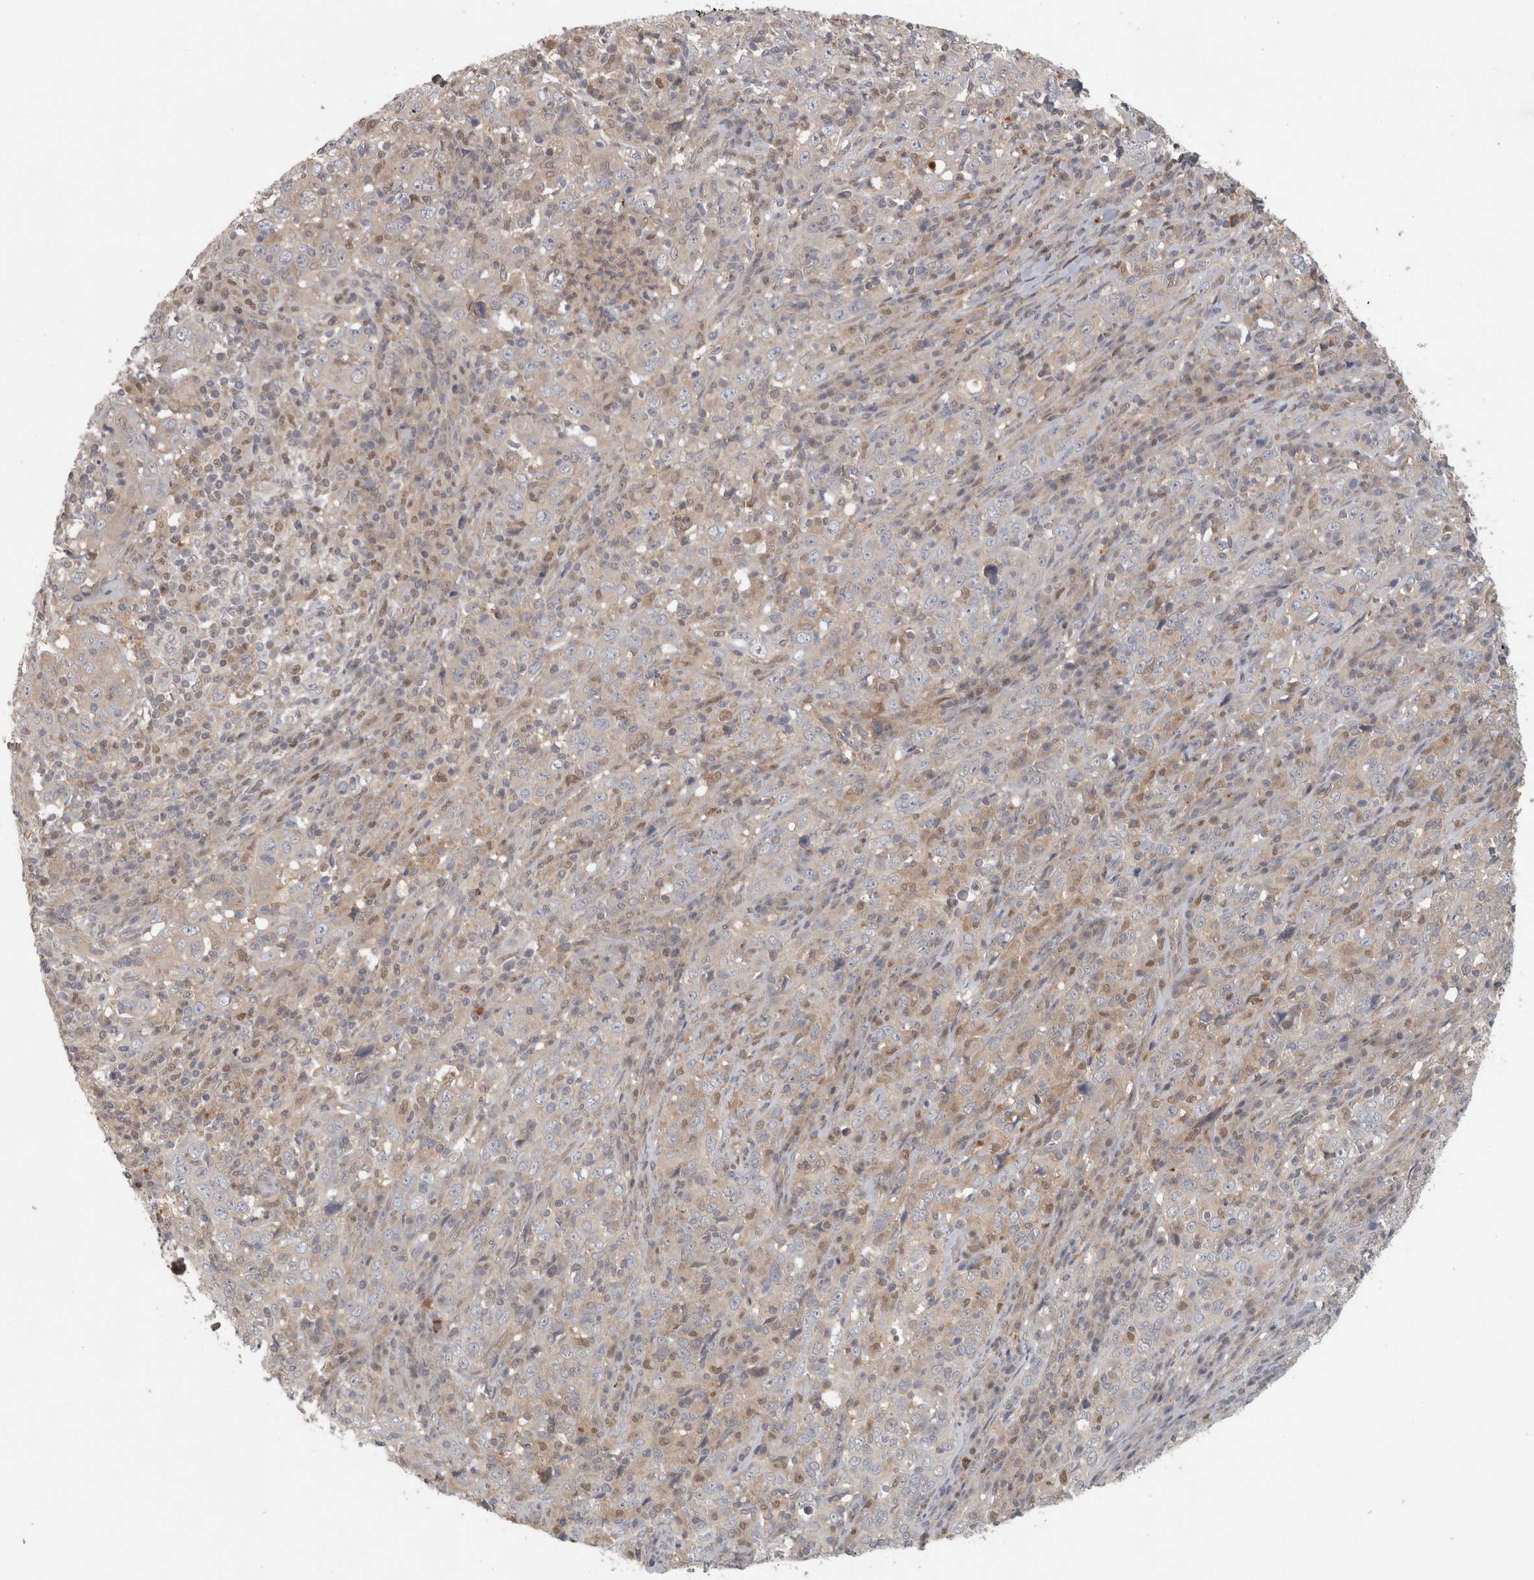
{"staining": {"intensity": "weak", "quantity": "<25%", "location": "cytoplasmic/membranous"}, "tissue": "cervical cancer", "cell_type": "Tumor cells", "image_type": "cancer", "snomed": [{"axis": "morphology", "description": "Squamous cell carcinoma, NOS"}, {"axis": "topography", "description": "Cervix"}], "caption": "A photomicrograph of human squamous cell carcinoma (cervical) is negative for staining in tumor cells. Nuclei are stained in blue.", "gene": "PIGP", "patient": {"sex": "female", "age": 46}}